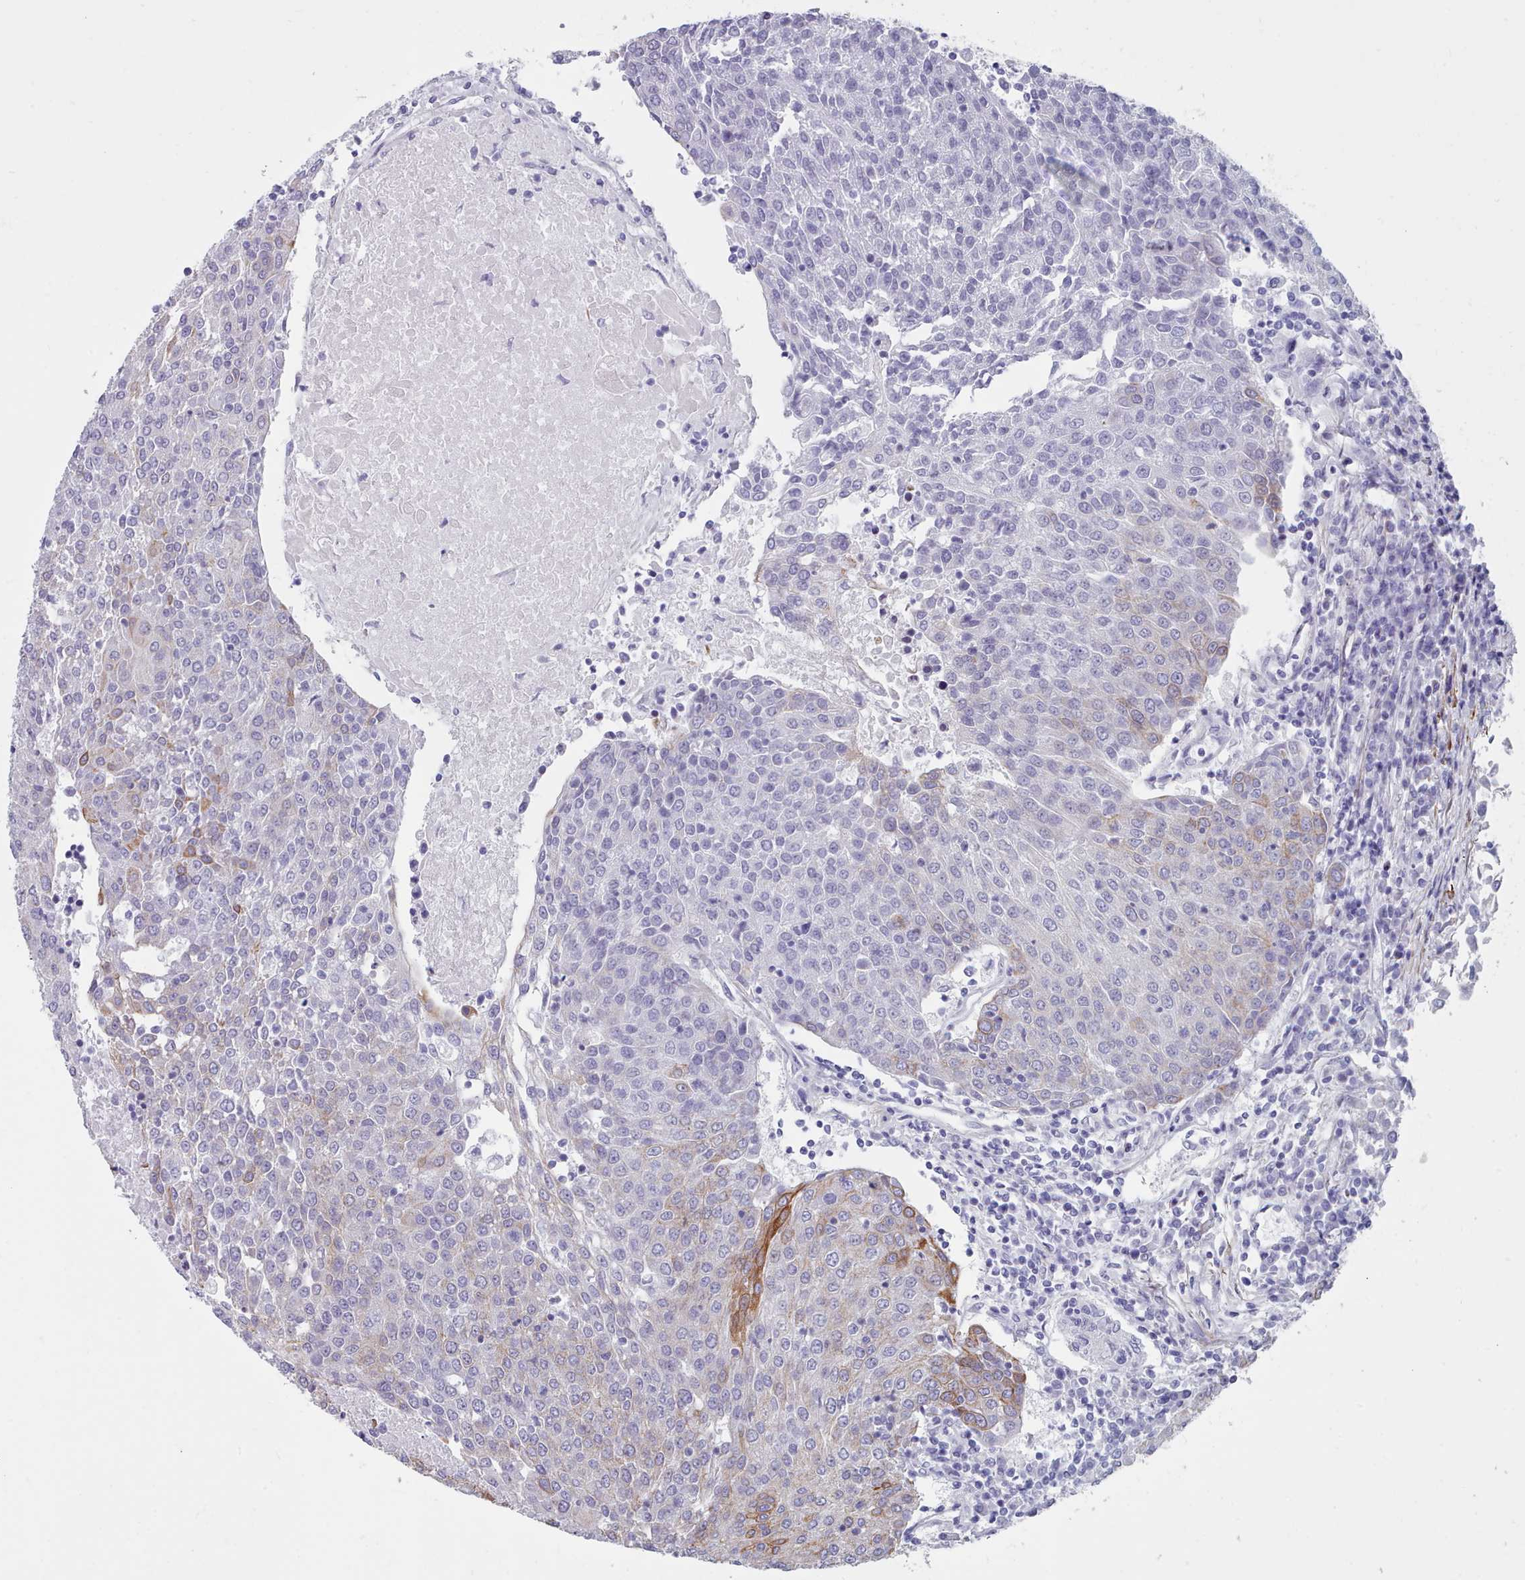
{"staining": {"intensity": "moderate", "quantity": "<25%", "location": "cytoplasmic/membranous"}, "tissue": "urothelial cancer", "cell_type": "Tumor cells", "image_type": "cancer", "snomed": [{"axis": "morphology", "description": "Urothelial carcinoma, High grade"}, {"axis": "topography", "description": "Urinary bladder"}], "caption": "Immunohistochemical staining of human urothelial cancer exhibits low levels of moderate cytoplasmic/membranous protein staining in about <25% of tumor cells. The staining was performed using DAB, with brown indicating positive protein expression. Nuclei are stained blue with hematoxylin.", "gene": "FPGS", "patient": {"sex": "female", "age": 85}}